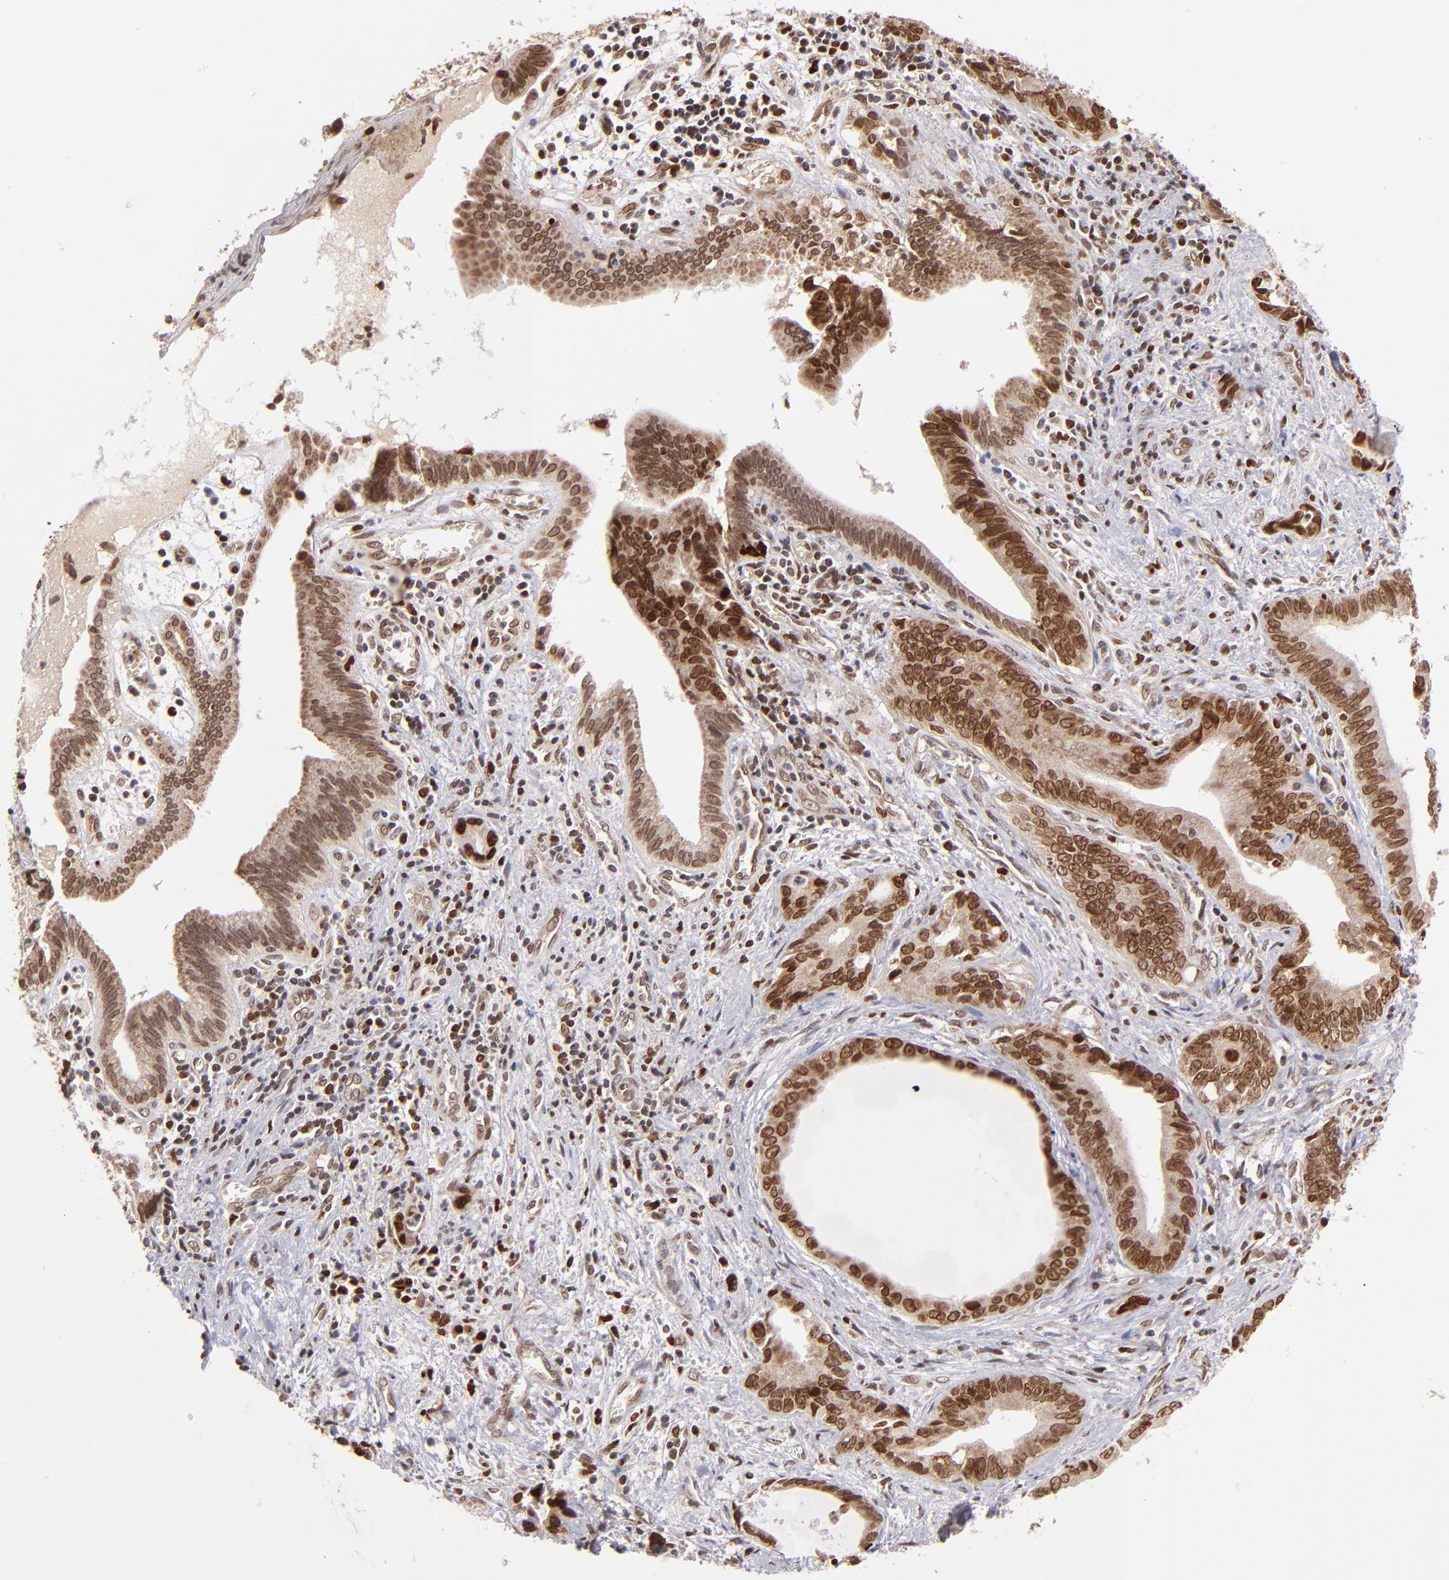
{"staining": {"intensity": "strong", "quantity": ">75%", "location": "cytoplasmic/membranous,nuclear"}, "tissue": "liver cancer", "cell_type": "Tumor cells", "image_type": "cancer", "snomed": [{"axis": "morphology", "description": "Cholangiocarcinoma"}, {"axis": "topography", "description": "Liver"}], "caption": "Cholangiocarcinoma (liver) tissue reveals strong cytoplasmic/membranous and nuclear expression in approximately >75% of tumor cells", "gene": "TOP1MT", "patient": {"sex": "female", "age": 55}}